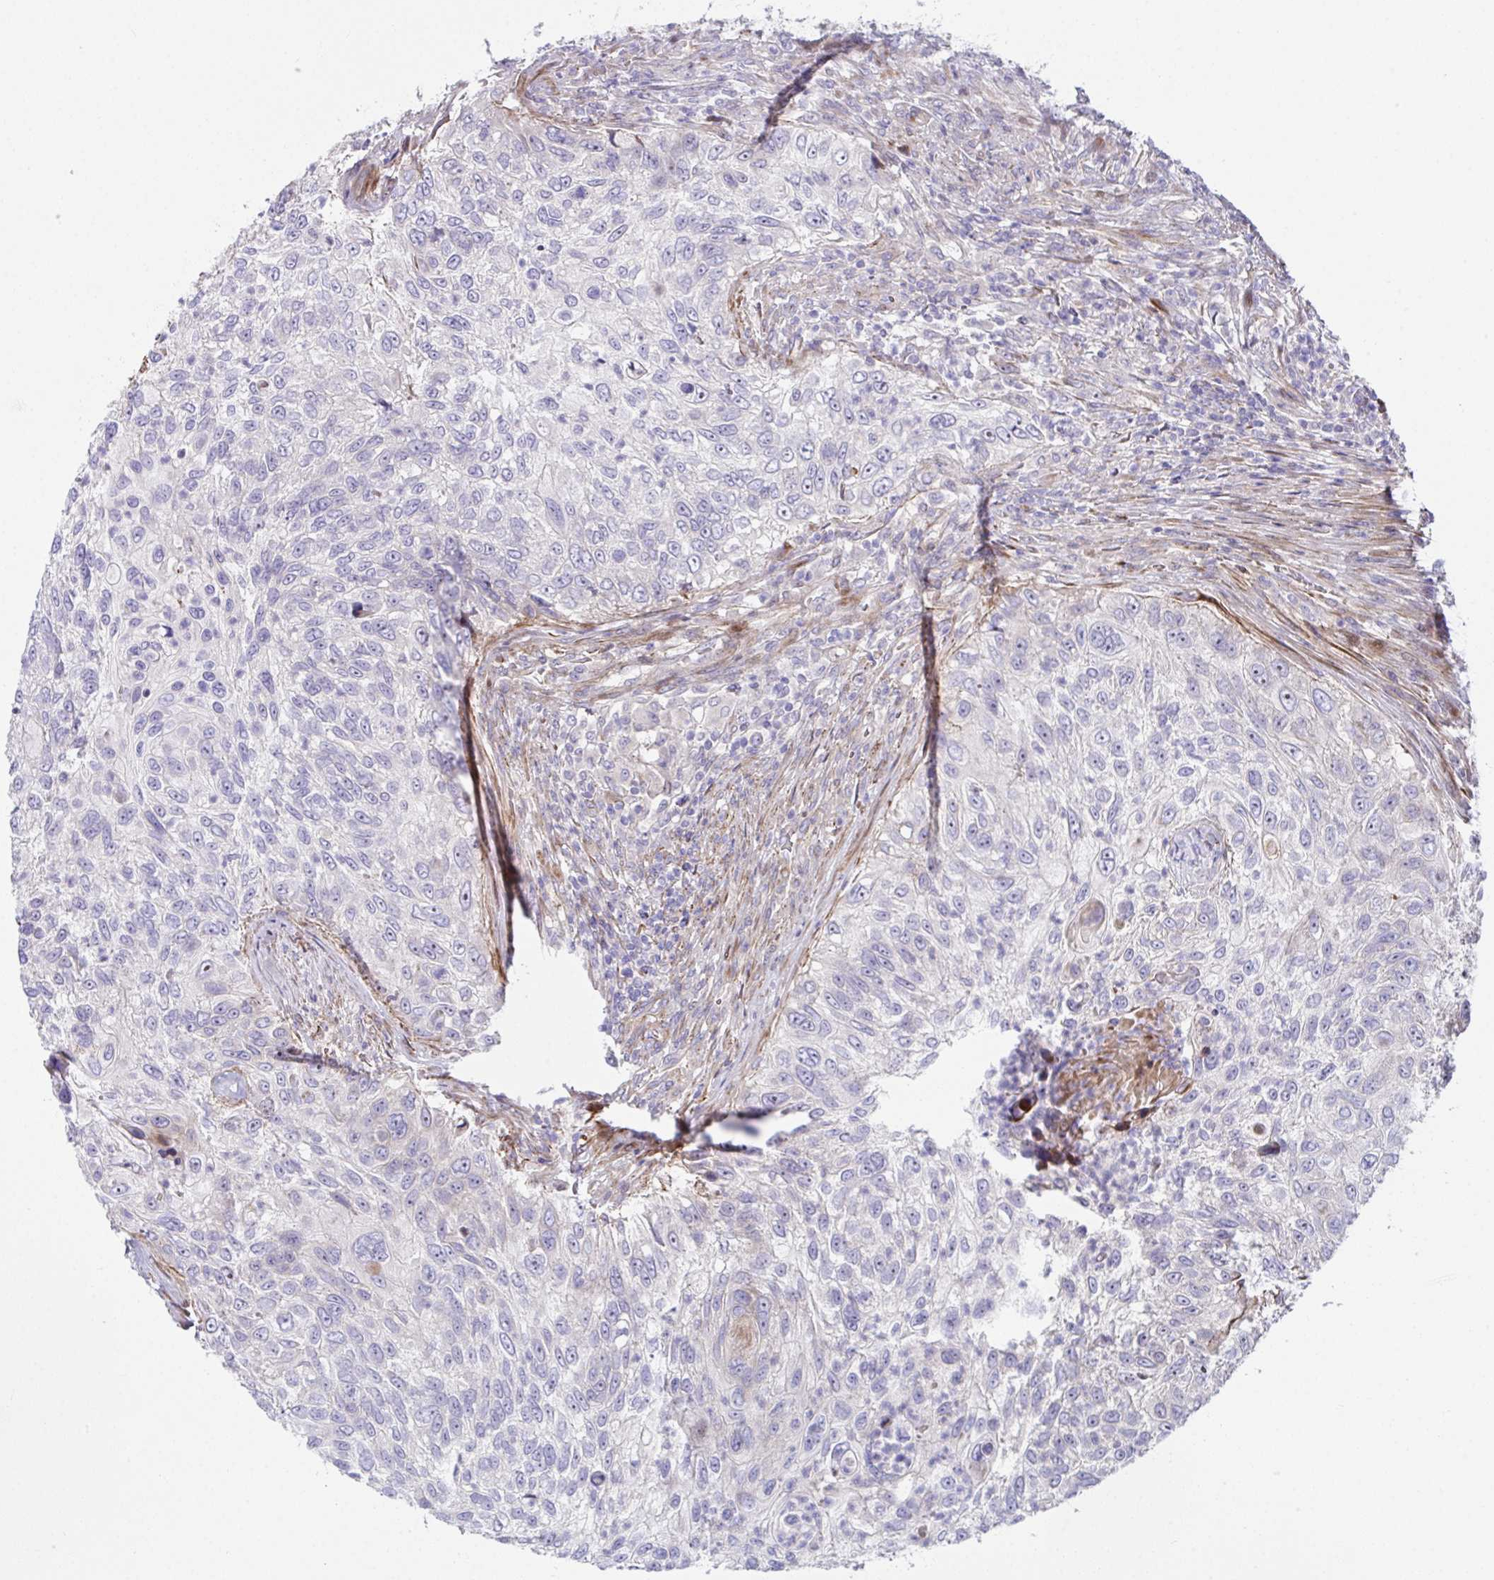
{"staining": {"intensity": "negative", "quantity": "none", "location": "none"}, "tissue": "urothelial cancer", "cell_type": "Tumor cells", "image_type": "cancer", "snomed": [{"axis": "morphology", "description": "Urothelial carcinoma, High grade"}, {"axis": "topography", "description": "Urinary bladder"}], "caption": "Immunohistochemistry (IHC) histopathology image of urothelial cancer stained for a protein (brown), which shows no staining in tumor cells.", "gene": "ZNF713", "patient": {"sex": "female", "age": 60}}